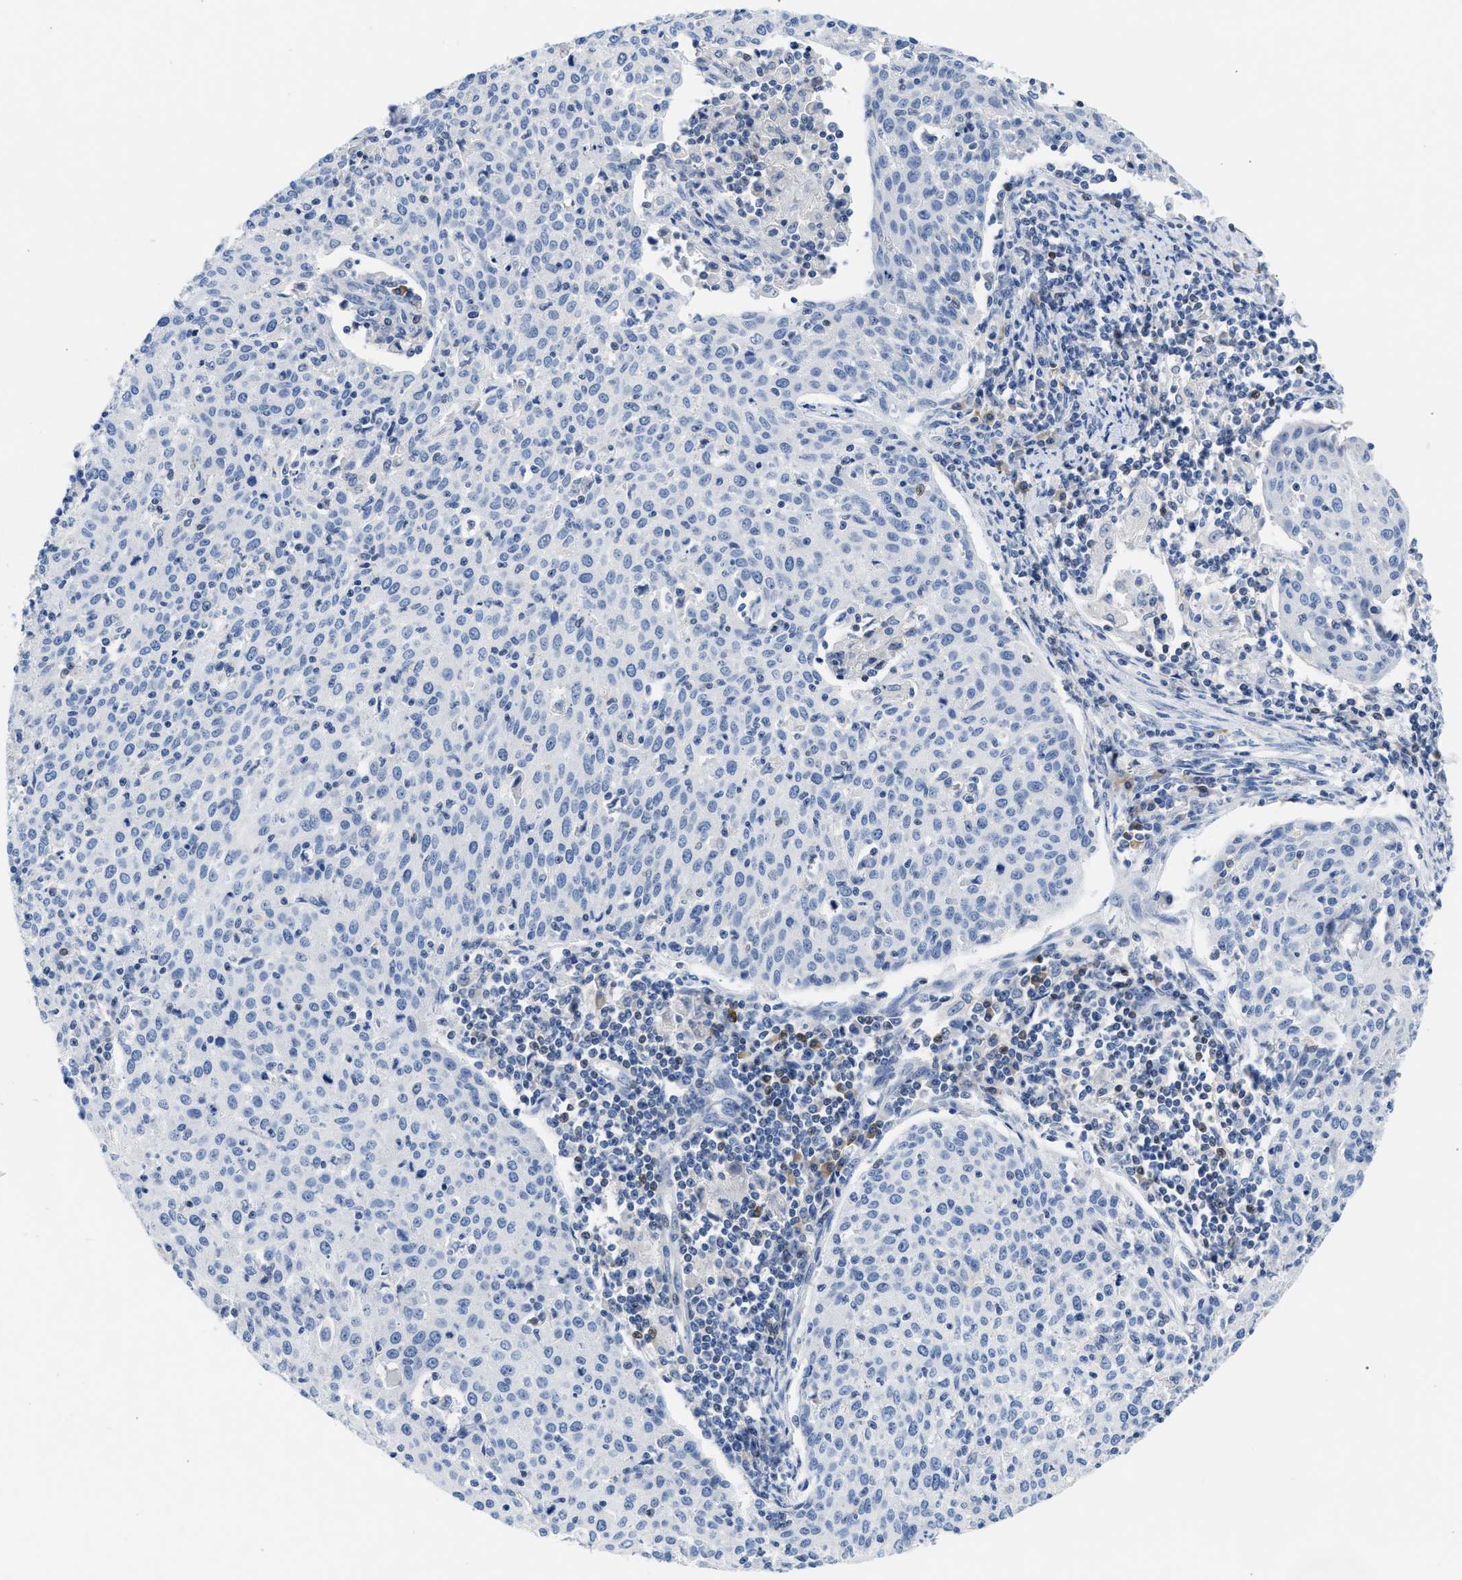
{"staining": {"intensity": "negative", "quantity": "none", "location": "none"}, "tissue": "cervical cancer", "cell_type": "Tumor cells", "image_type": "cancer", "snomed": [{"axis": "morphology", "description": "Squamous cell carcinoma, NOS"}, {"axis": "topography", "description": "Cervix"}], "caption": "Cervical squamous cell carcinoma stained for a protein using IHC demonstrates no staining tumor cells.", "gene": "SLIT2", "patient": {"sex": "female", "age": 38}}